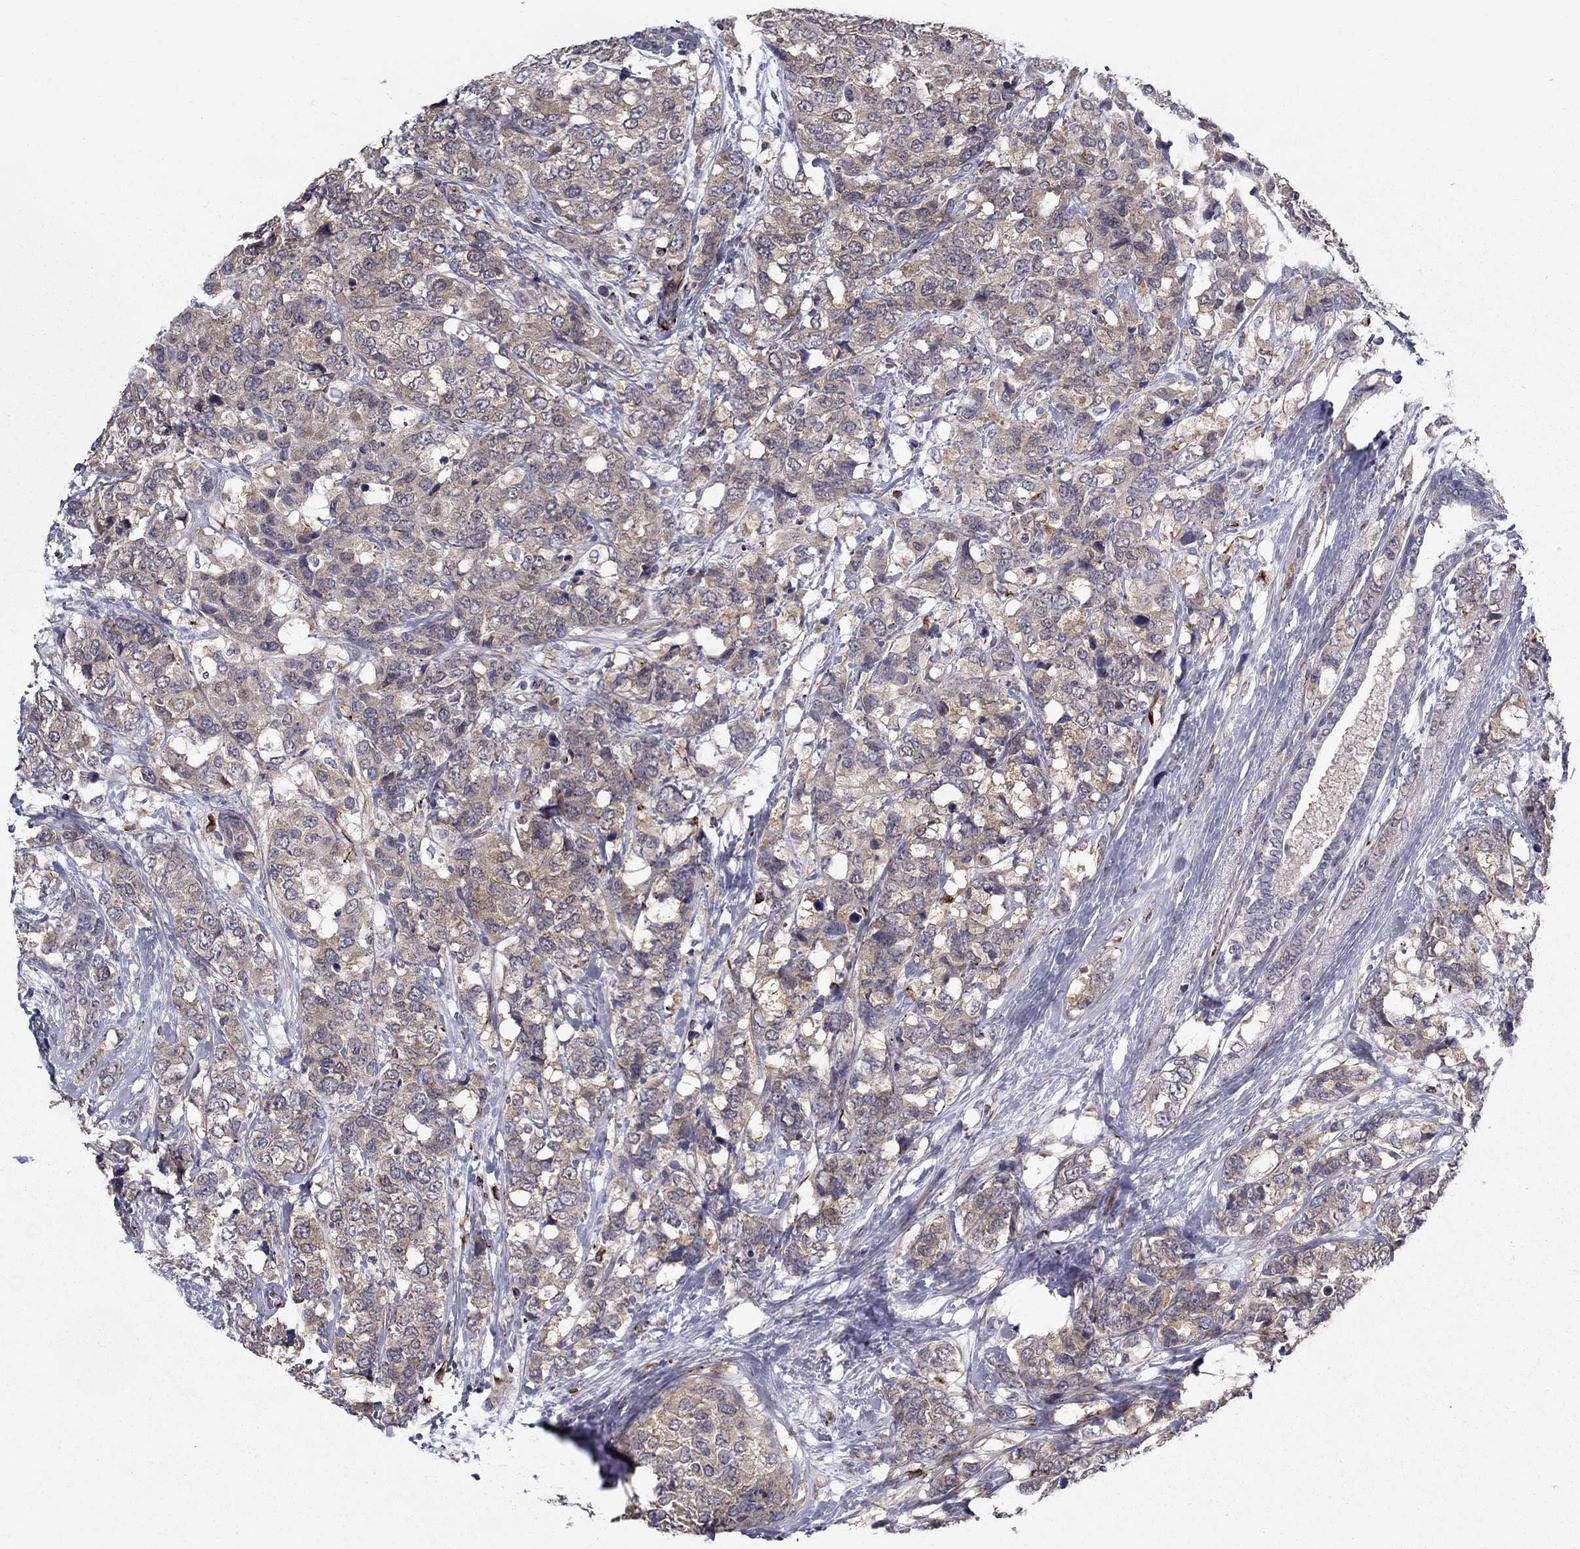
{"staining": {"intensity": "weak", "quantity": ">75%", "location": "cytoplasmic/membranous"}, "tissue": "breast cancer", "cell_type": "Tumor cells", "image_type": "cancer", "snomed": [{"axis": "morphology", "description": "Lobular carcinoma"}, {"axis": "topography", "description": "Breast"}], "caption": "Tumor cells exhibit weak cytoplasmic/membranous staining in approximately >75% of cells in breast cancer.", "gene": "LACTB2", "patient": {"sex": "female", "age": 59}}